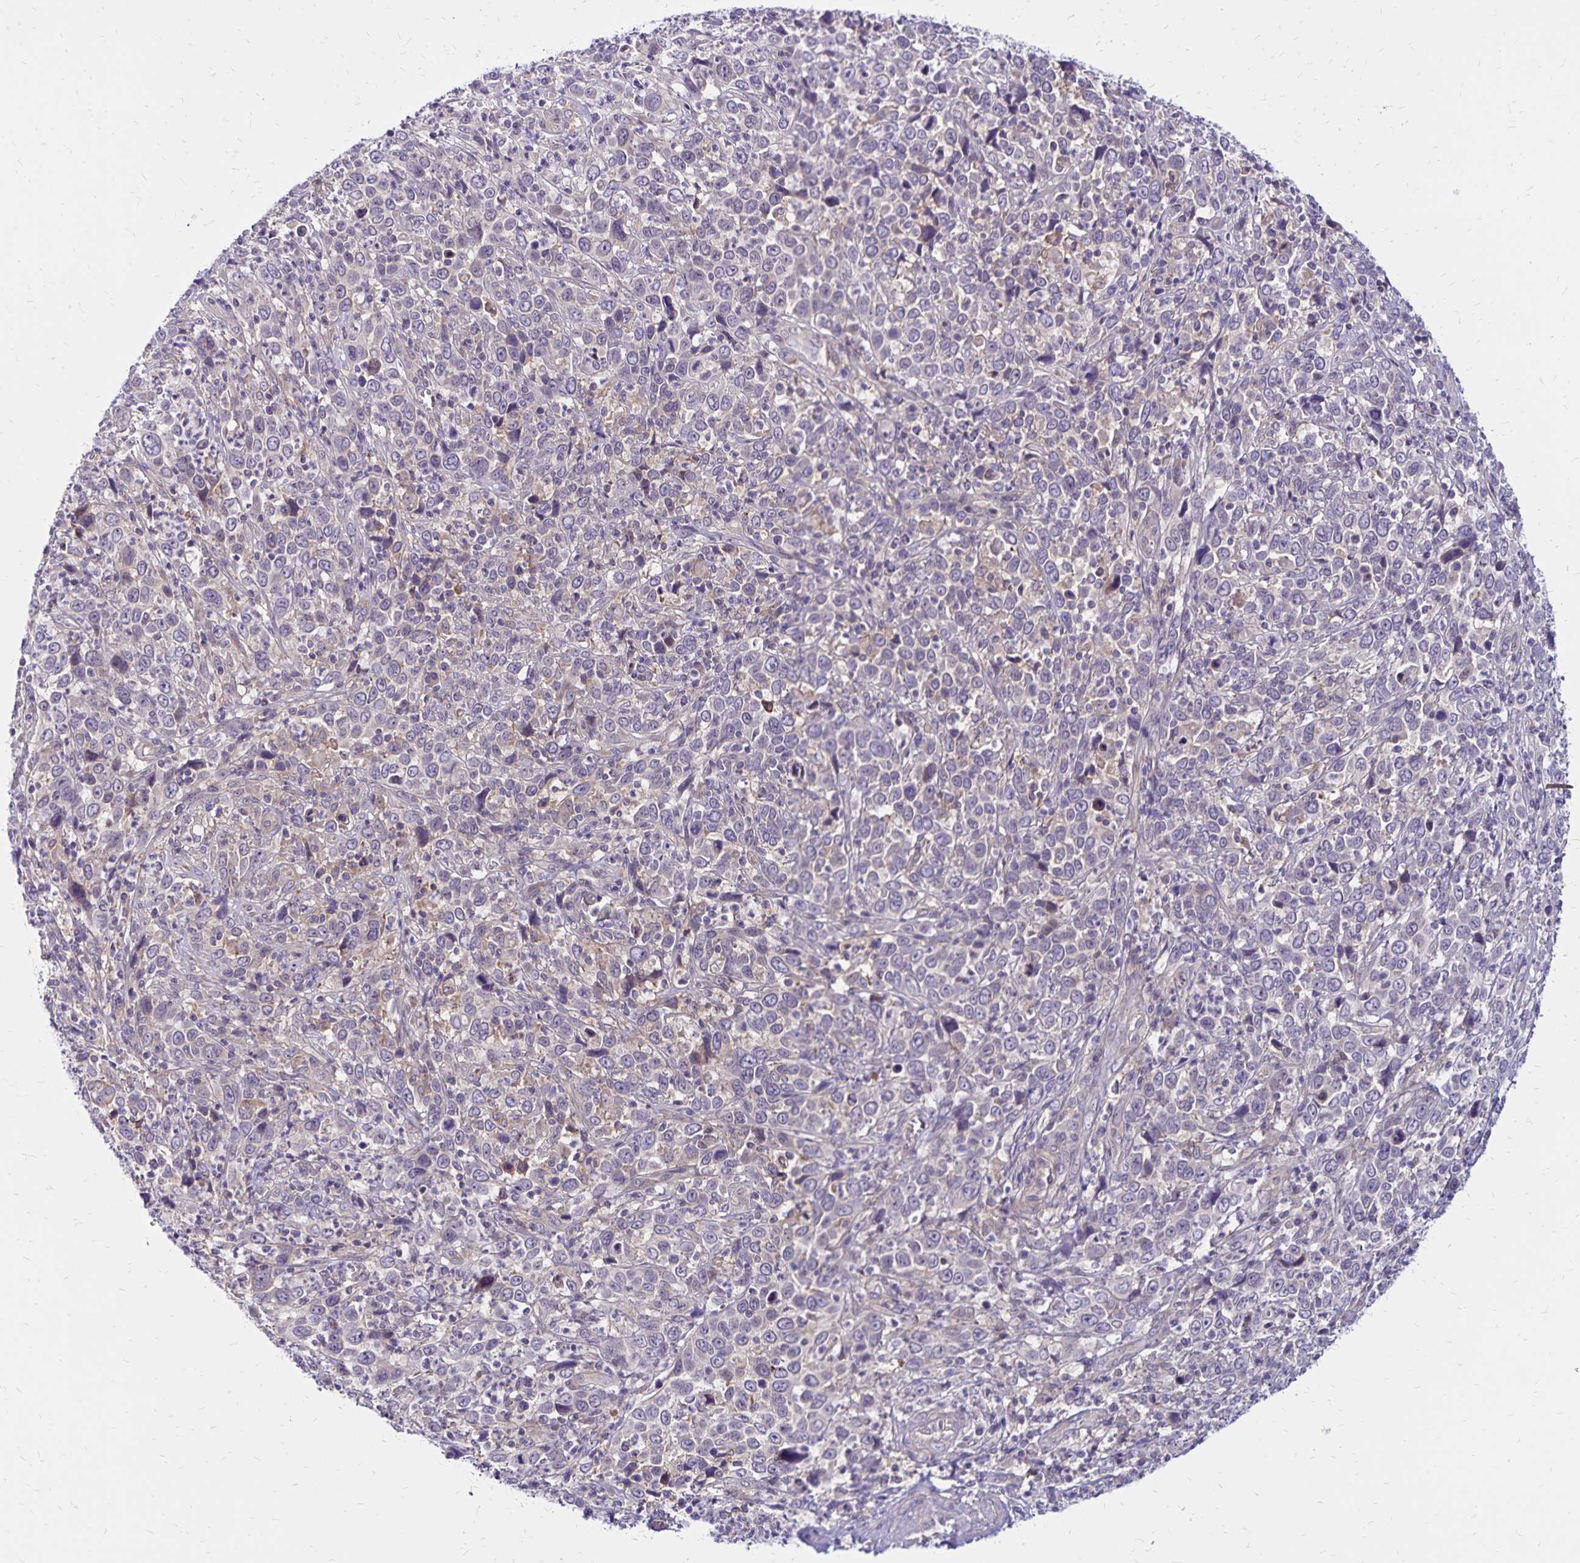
{"staining": {"intensity": "negative", "quantity": "none", "location": "none"}, "tissue": "cervical cancer", "cell_type": "Tumor cells", "image_type": "cancer", "snomed": [{"axis": "morphology", "description": "Squamous cell carcinoma, NOS"}, {"axis": "topography", "description": "Cervix"}], "caption": "Micrograph shows no significant protein staining in tumor cells of cervical cancer (squamous cell carcinoma).", "gene": "FSD1", "patient": {"sex": "female", "age": 46}}